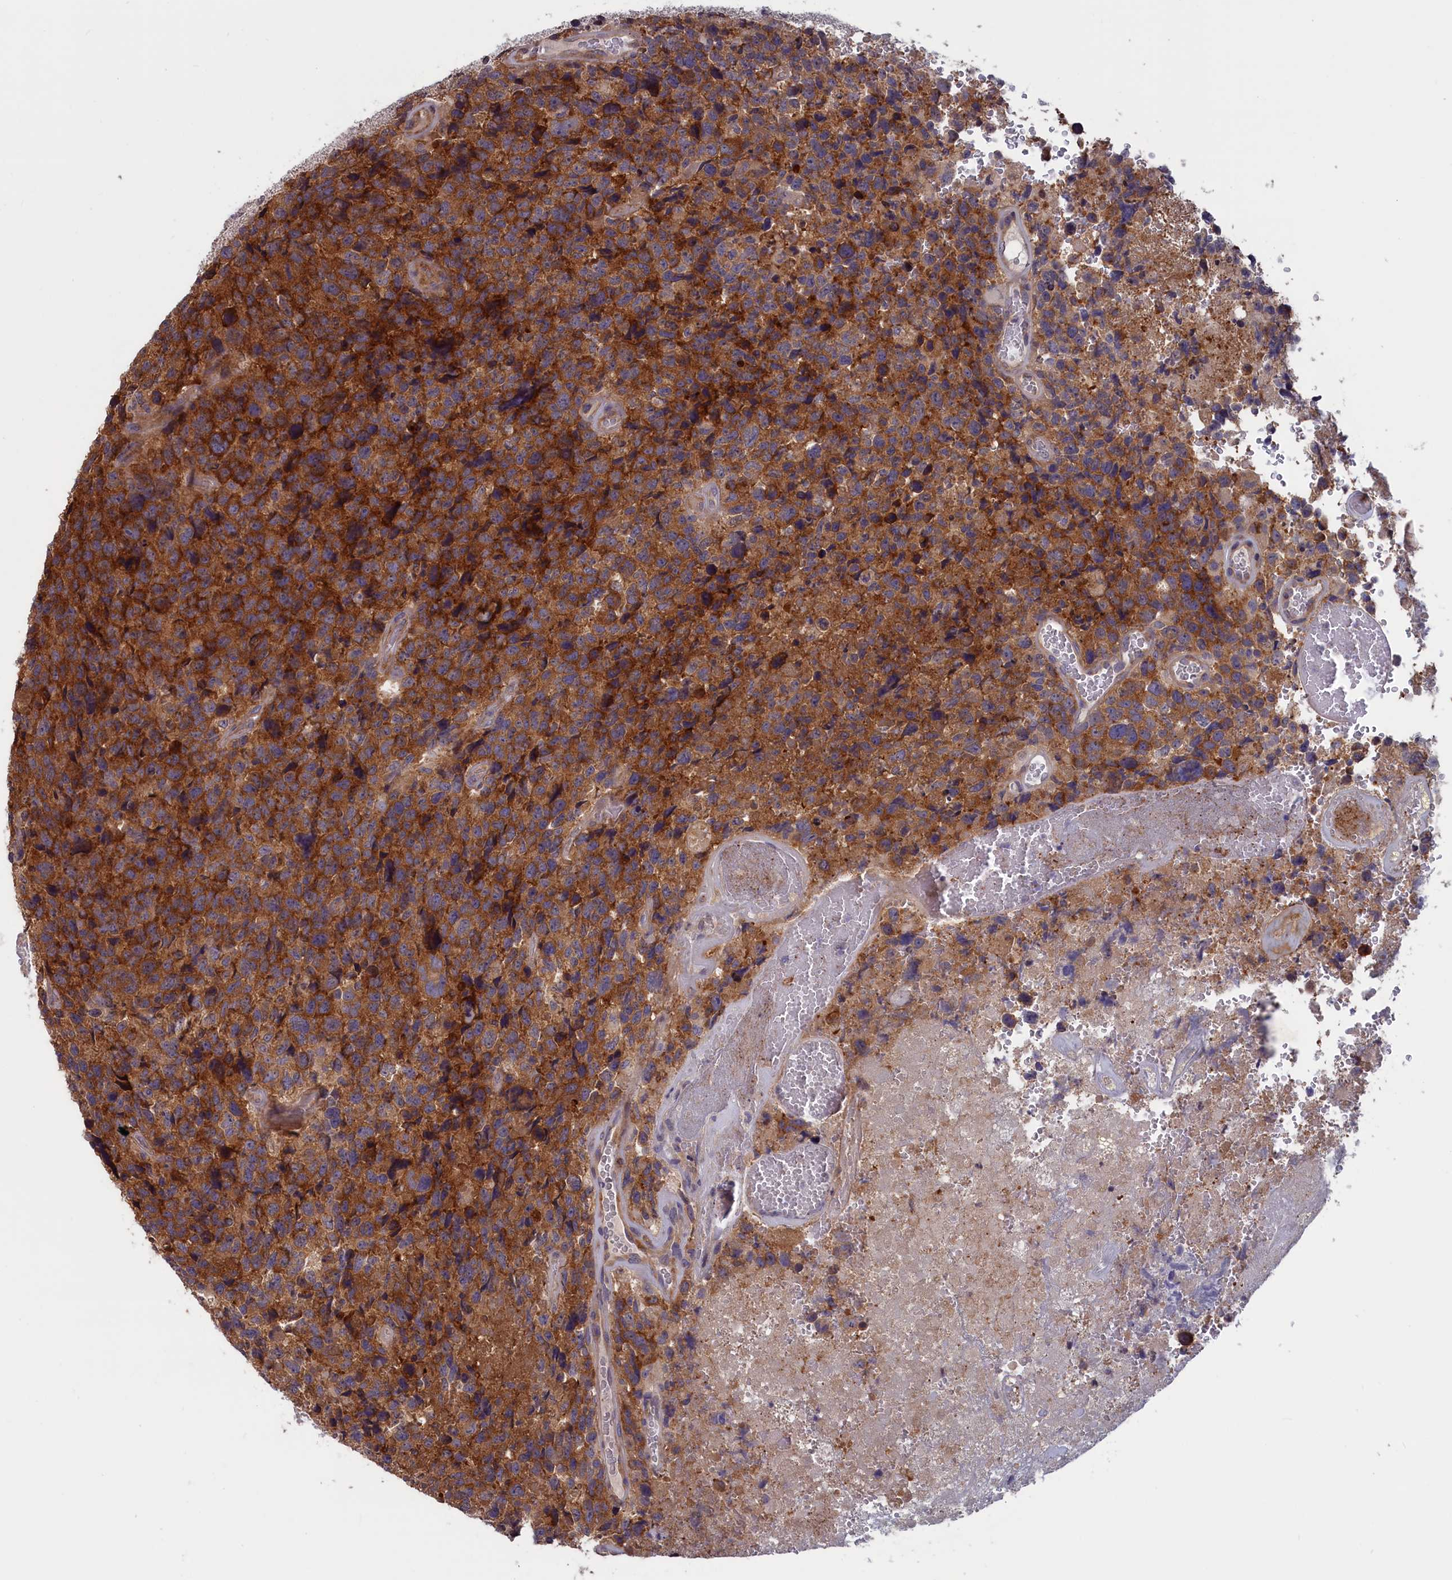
{"staining": {"intensity": "strong", "quantity": ">75%", "location": "cytoplasmic/membranous"}, "tissue": "glioma", "cell_type": "Tumor cells", "image_type": "cancer", "snomed": [{"axis": "morphology", "description": "Glioma, malignant, High grade"}, {"axis": "topography", "description": "Brain"}], "caption": "An IHC histopathology image of neoplastic tissue is shown. Protein staining in brown labels strong cytoplasmic/membranous positivity in malignant glioma (high-grade) within tumor cells.", "gene": "CACTIN", "patient": {"sex": "male", "age": 69}}